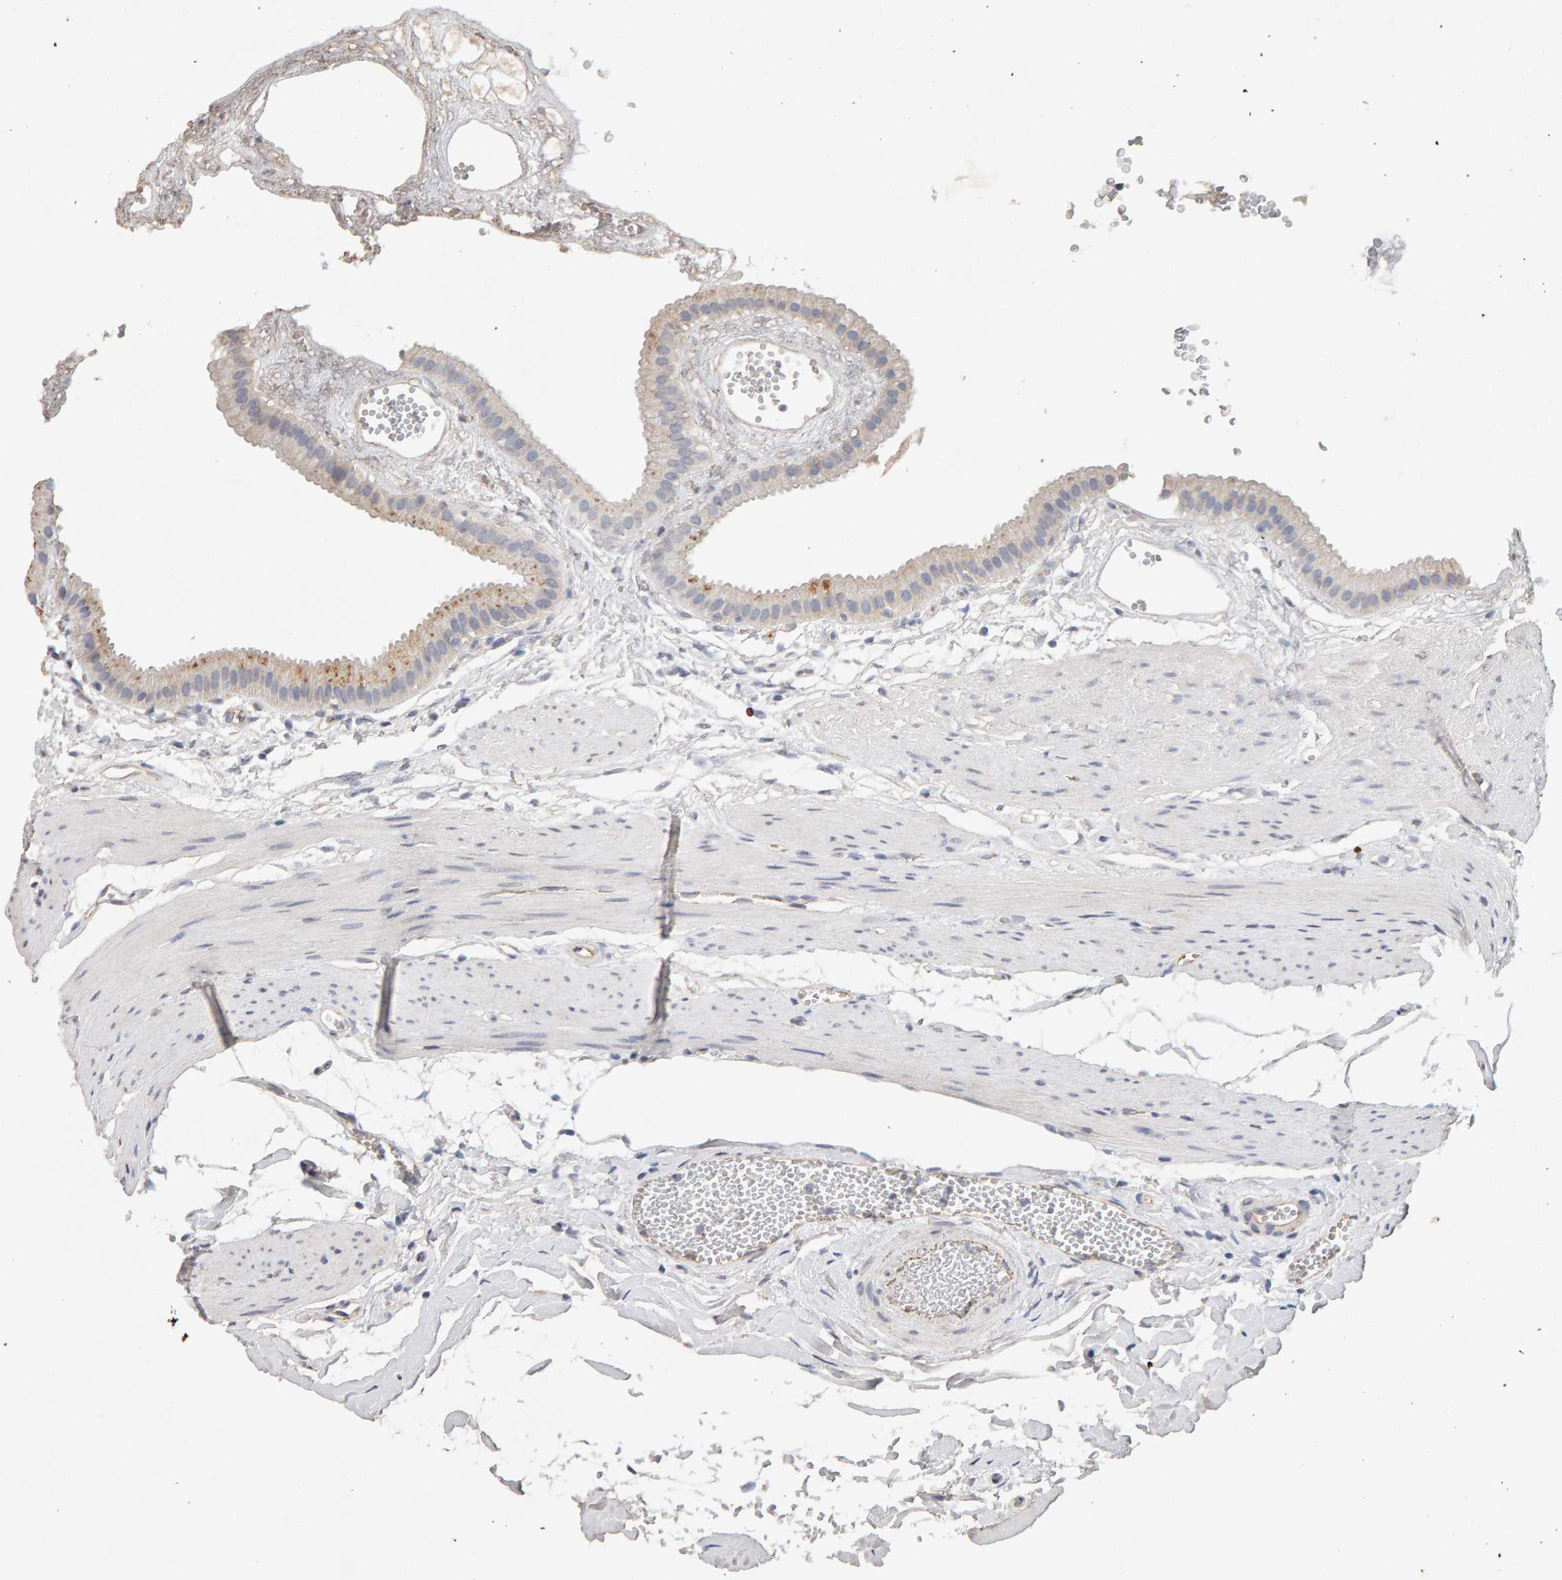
{"staining": {"intensity": "moderate", "quantity": "25%-75%", "location": "cytoplasmic/membranous"}, "tissue": "gallbladder", "cell_type": "Glandular cells", "image_type": "normal", "snomed": [{"axis": "morphology", "description": "Normal tissue, NOS"}, {"axis": "topography", "description": "Gallbladder"}], "caption": "Immunohistochemical staining of normal gallbladder exhibits moderate cytoplasmic/membranous protein expression in about 25%-75% of glandular cells.", "gene": "PTPRM", "patient": {"sex": "female", "age": 64}}